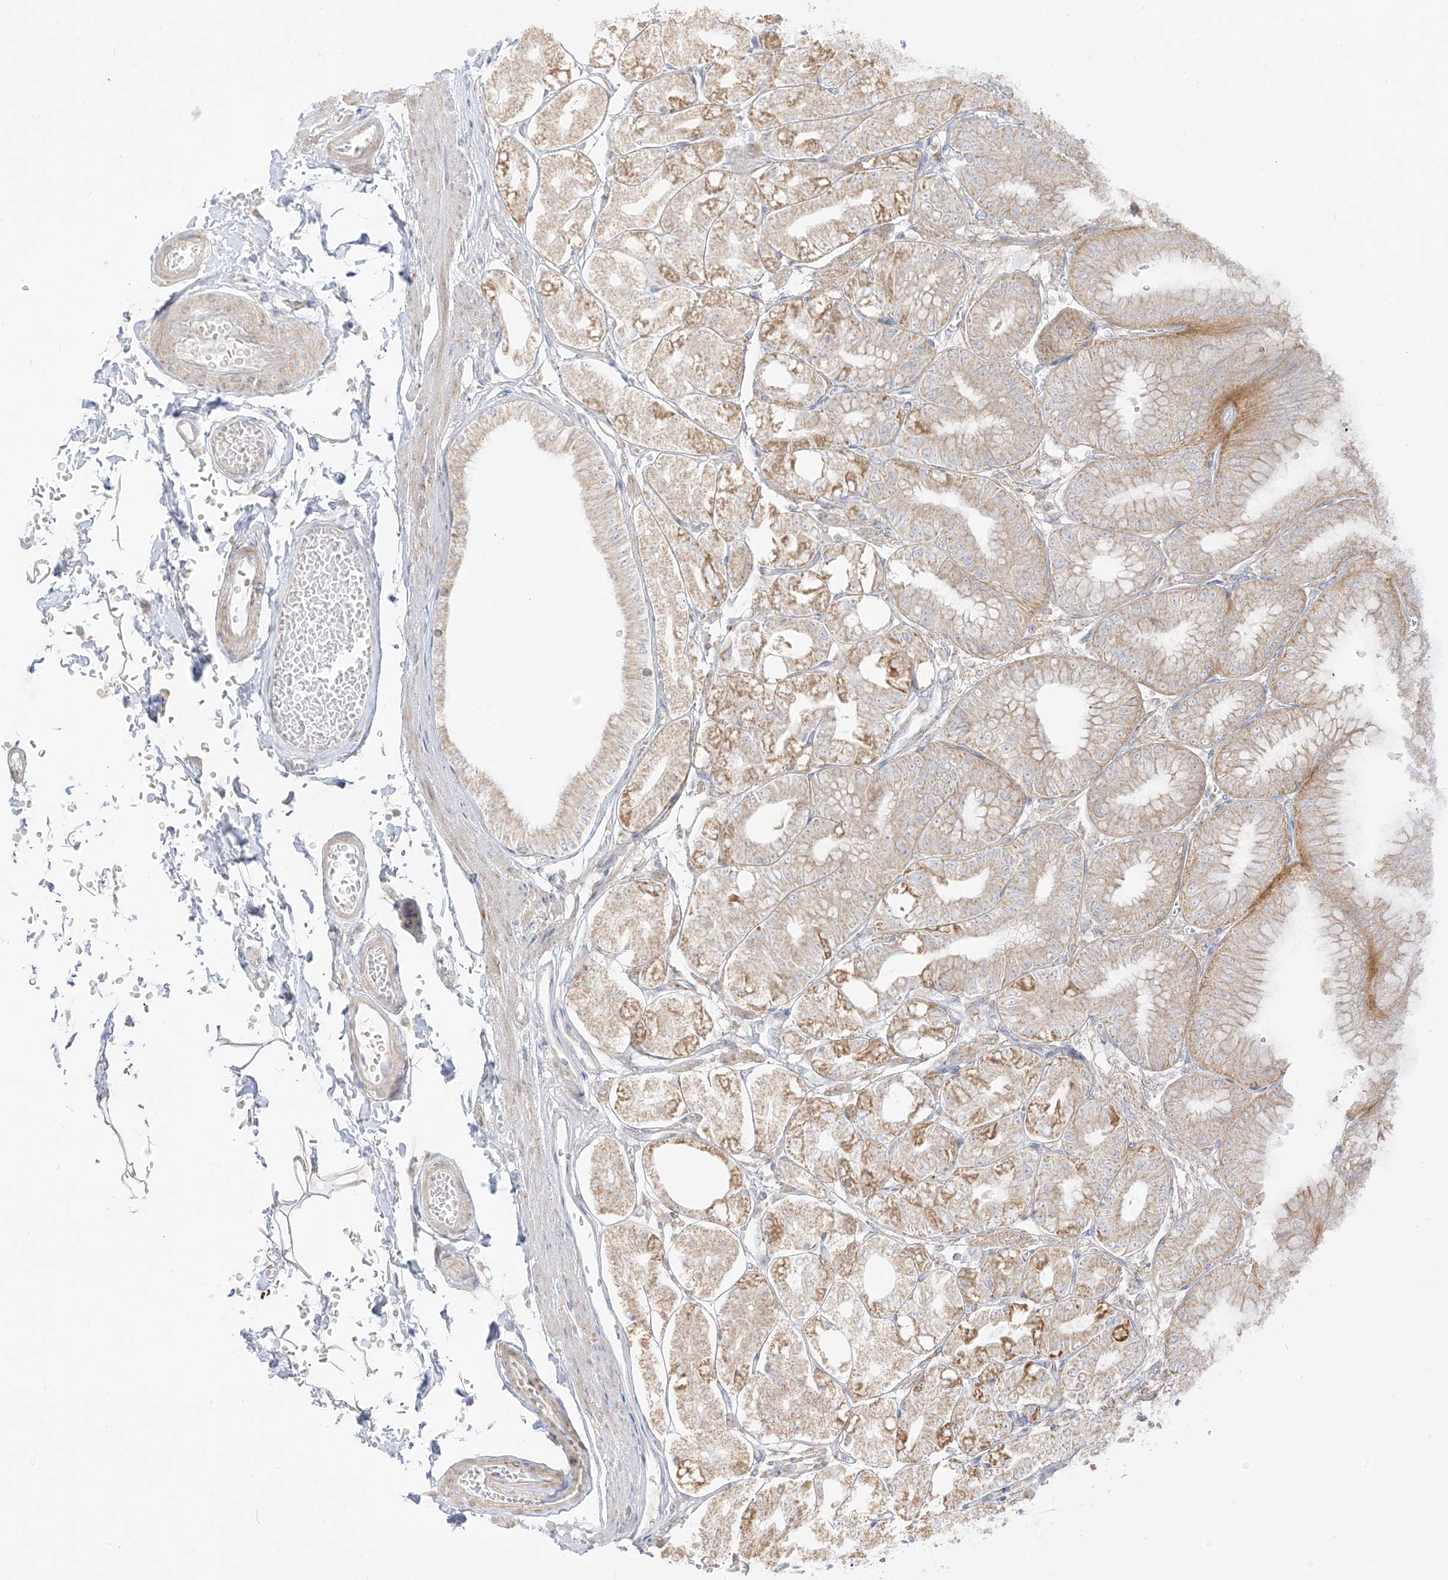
{"staining": {"intensity": "moderate", "quantity": "25%-75%", "location": "cytoplasmic/membranous"}, "tissue": "stomach", "cell_type": "Glandular cells", "image_type": "normal", "snomed": [{"axis": "morphology", "description": "Normal tissue, NOS"}, {"axis": "topography", "description": "Stomach, lower"}], "caption": "Immunohistochemical staining of benign stomach exhibits 25%-75% levels of moderate cytoplasmic/membranous protein staining in approximately 25%-75% of glandular cells.", "gene": "ZIM3", "patient": {"sex": "male", "age": 71}}